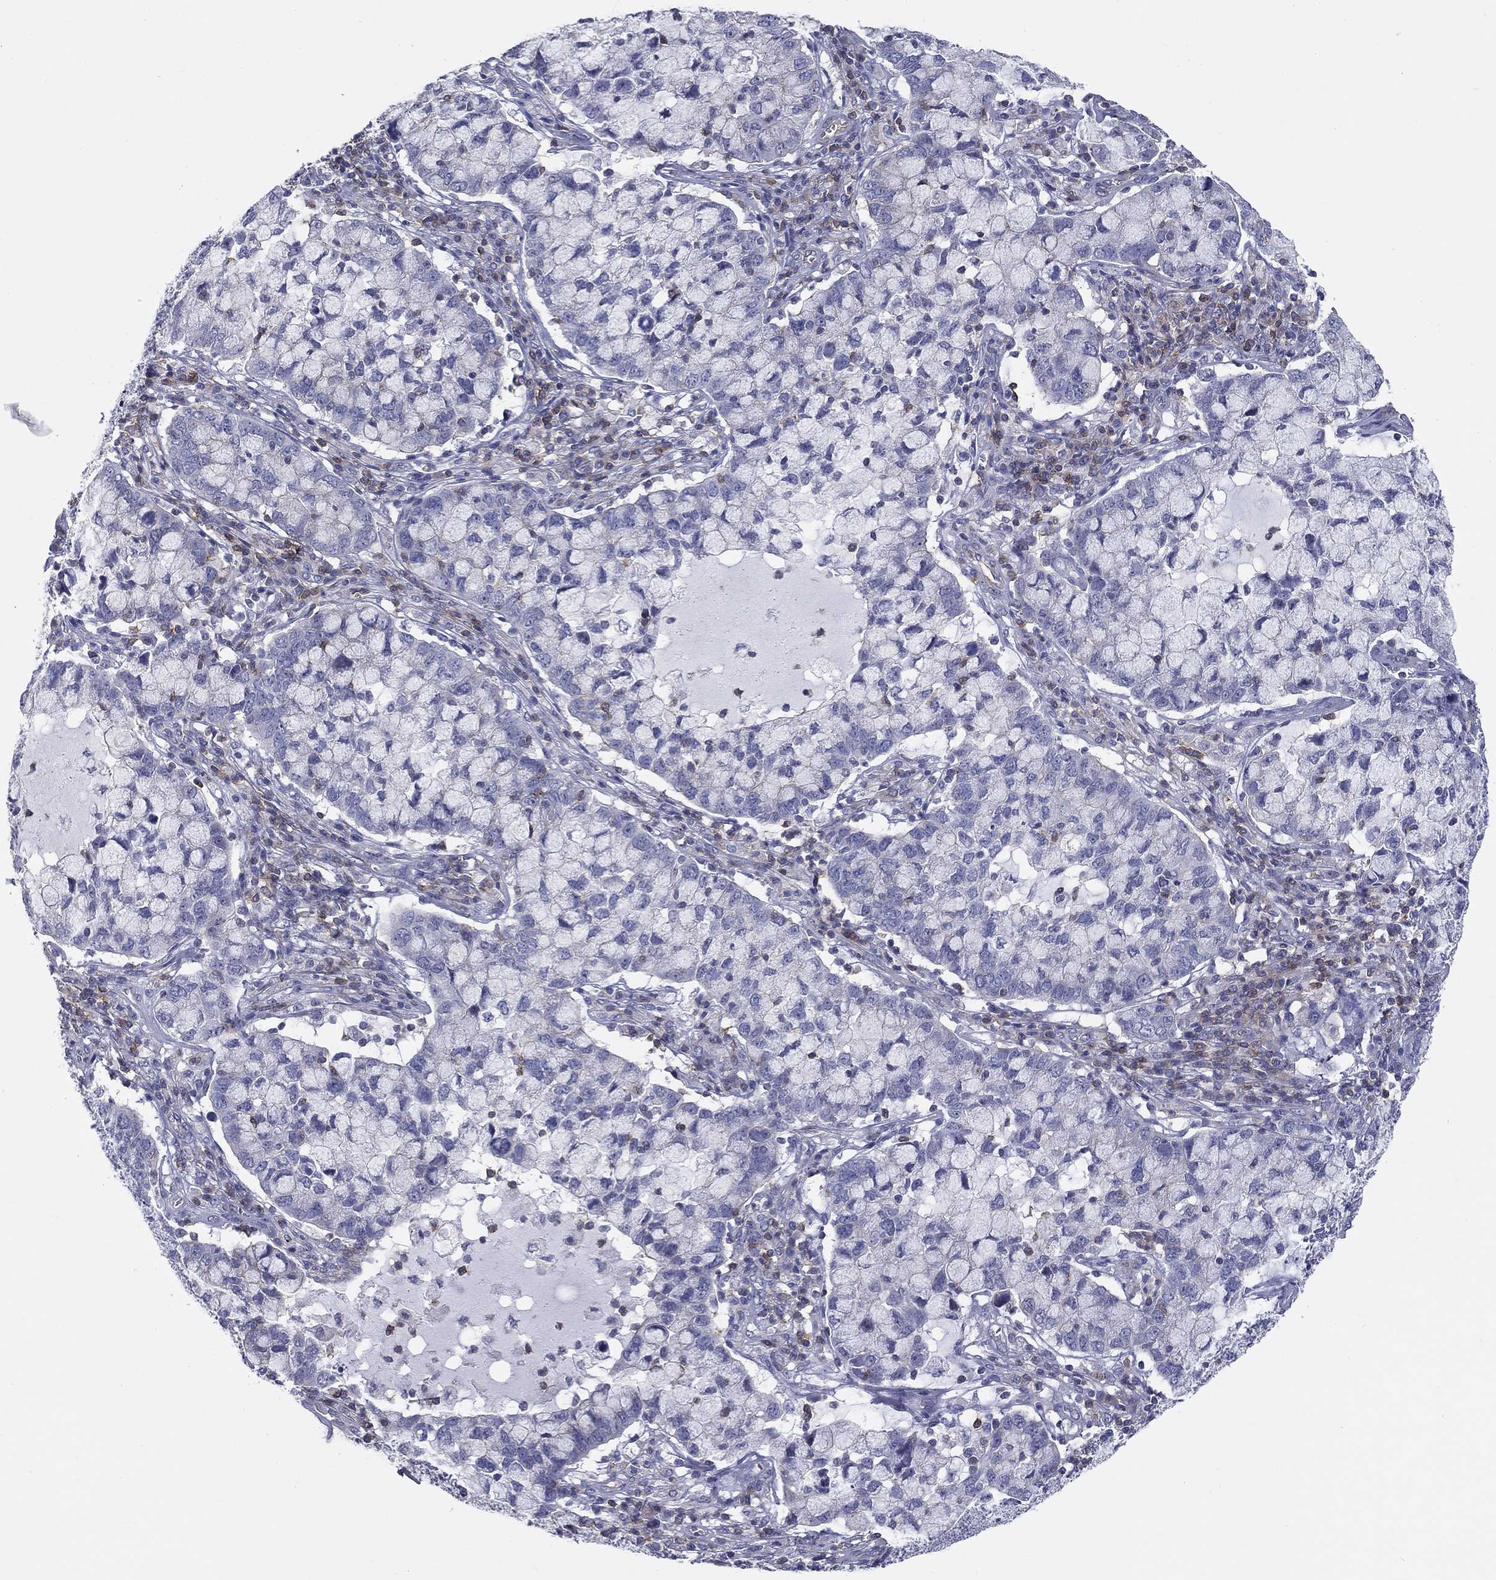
{"staining": {"intensity": "negative", "quantity": "none", "location": "none"}, "tissue": "cervical cancer", "cell_type": "Tumor cells", "image_type": "cancer", "snomed": [{"axis": "morphology", "description": "Adenocarcinoma, NOS"}, {"axis": "topography", "description": "Cervix"}], "caption": "Immunohistochemistry photomicrograph of human cervical adenocarcinoma stained for a protein (brown), which shows no staining in tumor cells. The staining was performed using DAB (3,3'-diaminobenzidine) to visualize the protein expression in brown, while the nuclei were stained in blue with hematoxylin (Magnification: 20x).", "gene": "SIT1", "patient": {"sex": "female", "age": 40}}